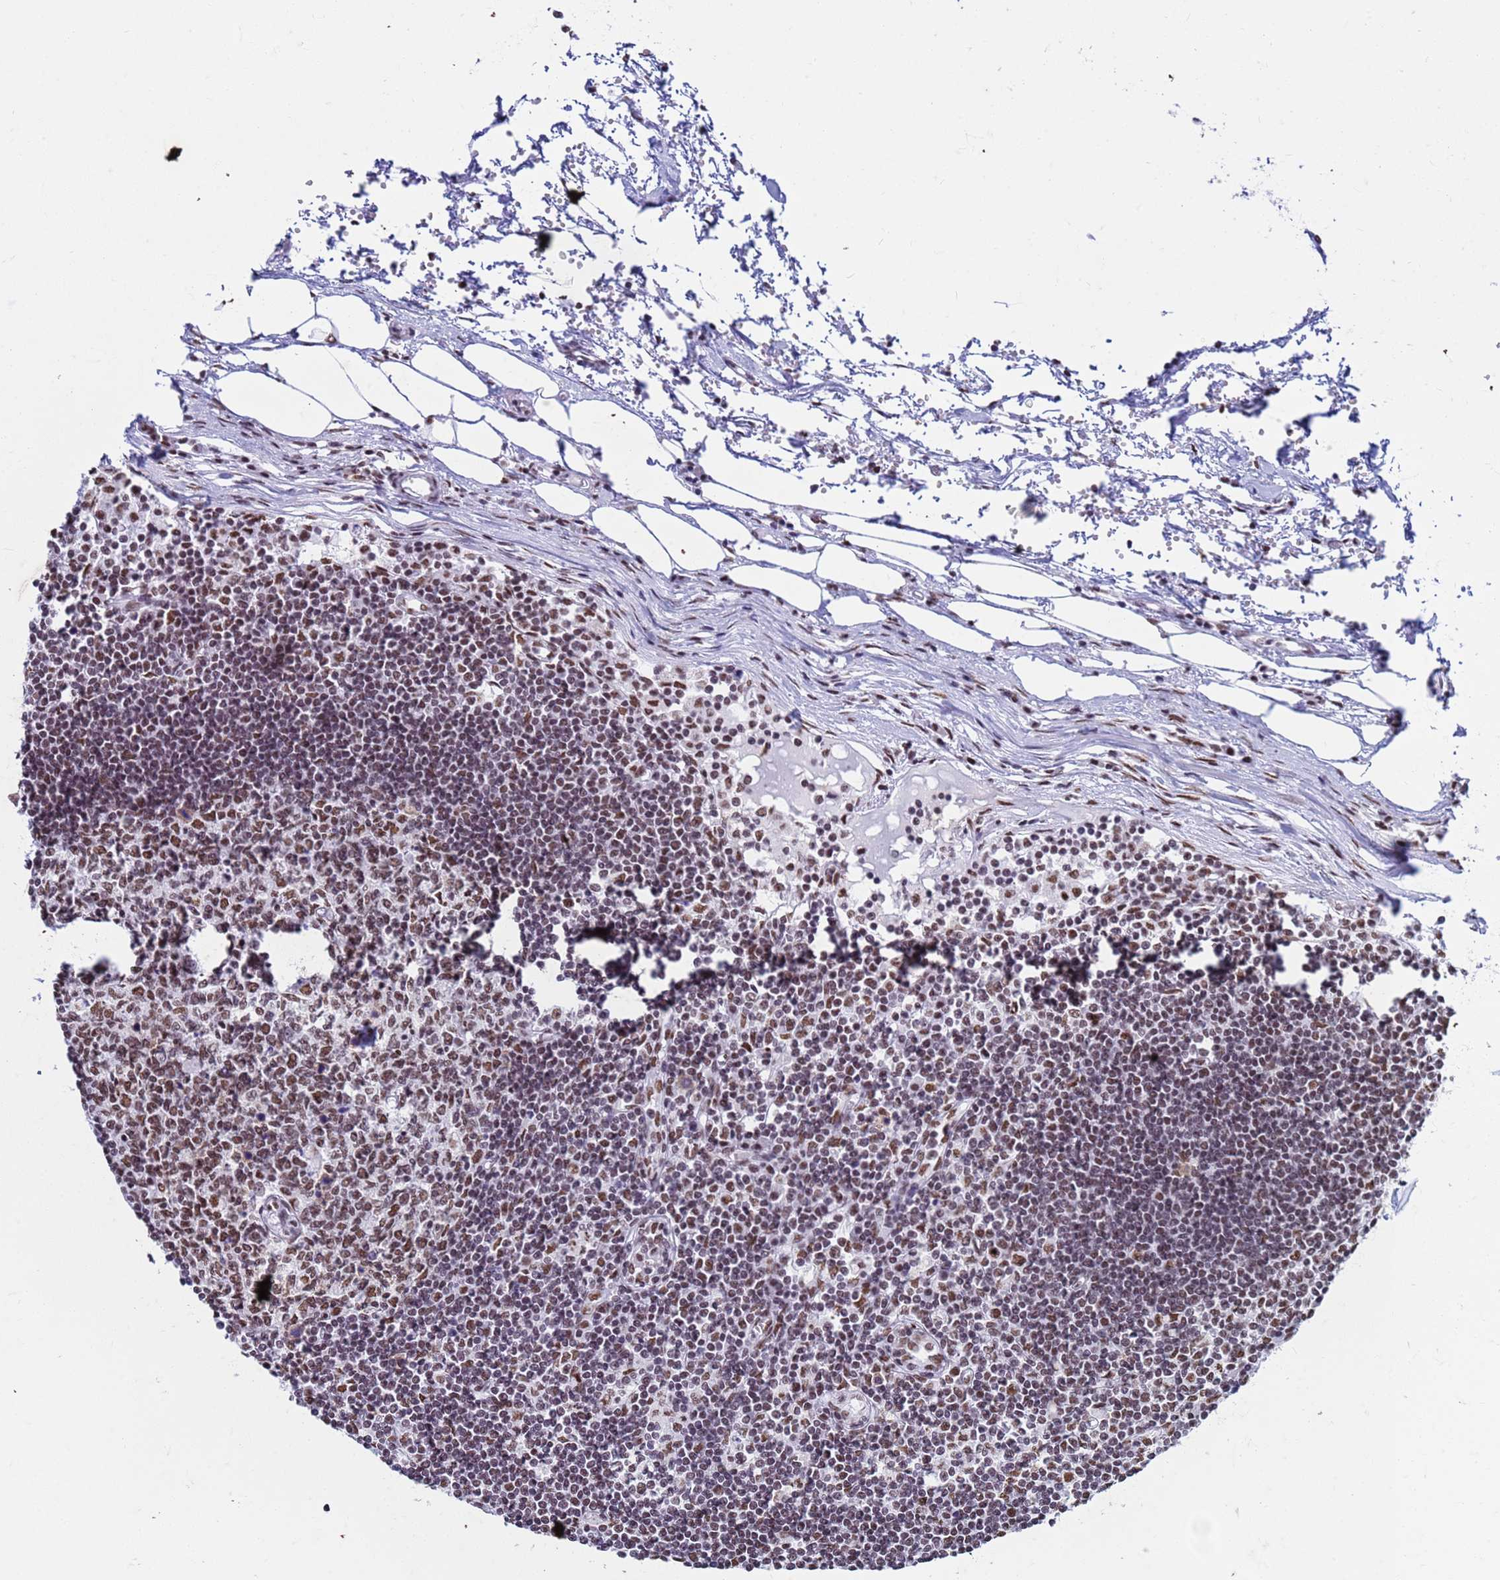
{"staining": {"intensity": "moderate", "quantity": ">75%", "location": "nuclear"}, "tissue": "lymph node", "cell_type": "Germinal center cells", "image_type": "normal", "snomed": [{"axis": "morphology", "description": "Adenocarcinoma, NOS"}, {"axis": "topography", "description": "Lymph node"}], "caption": "High-power microscopy captured an immunohistochemistry micrograph of benign lymph node, revealing moderate nuclear expression in approximately >75% of germinal center cells. The staining is performed using DAB brown chromogen to label protein expression. The nuclei are counter-stained blue using hematoxylin.", "gene": "FAM170B", "patient": {"sex": "female", "age": 62}}